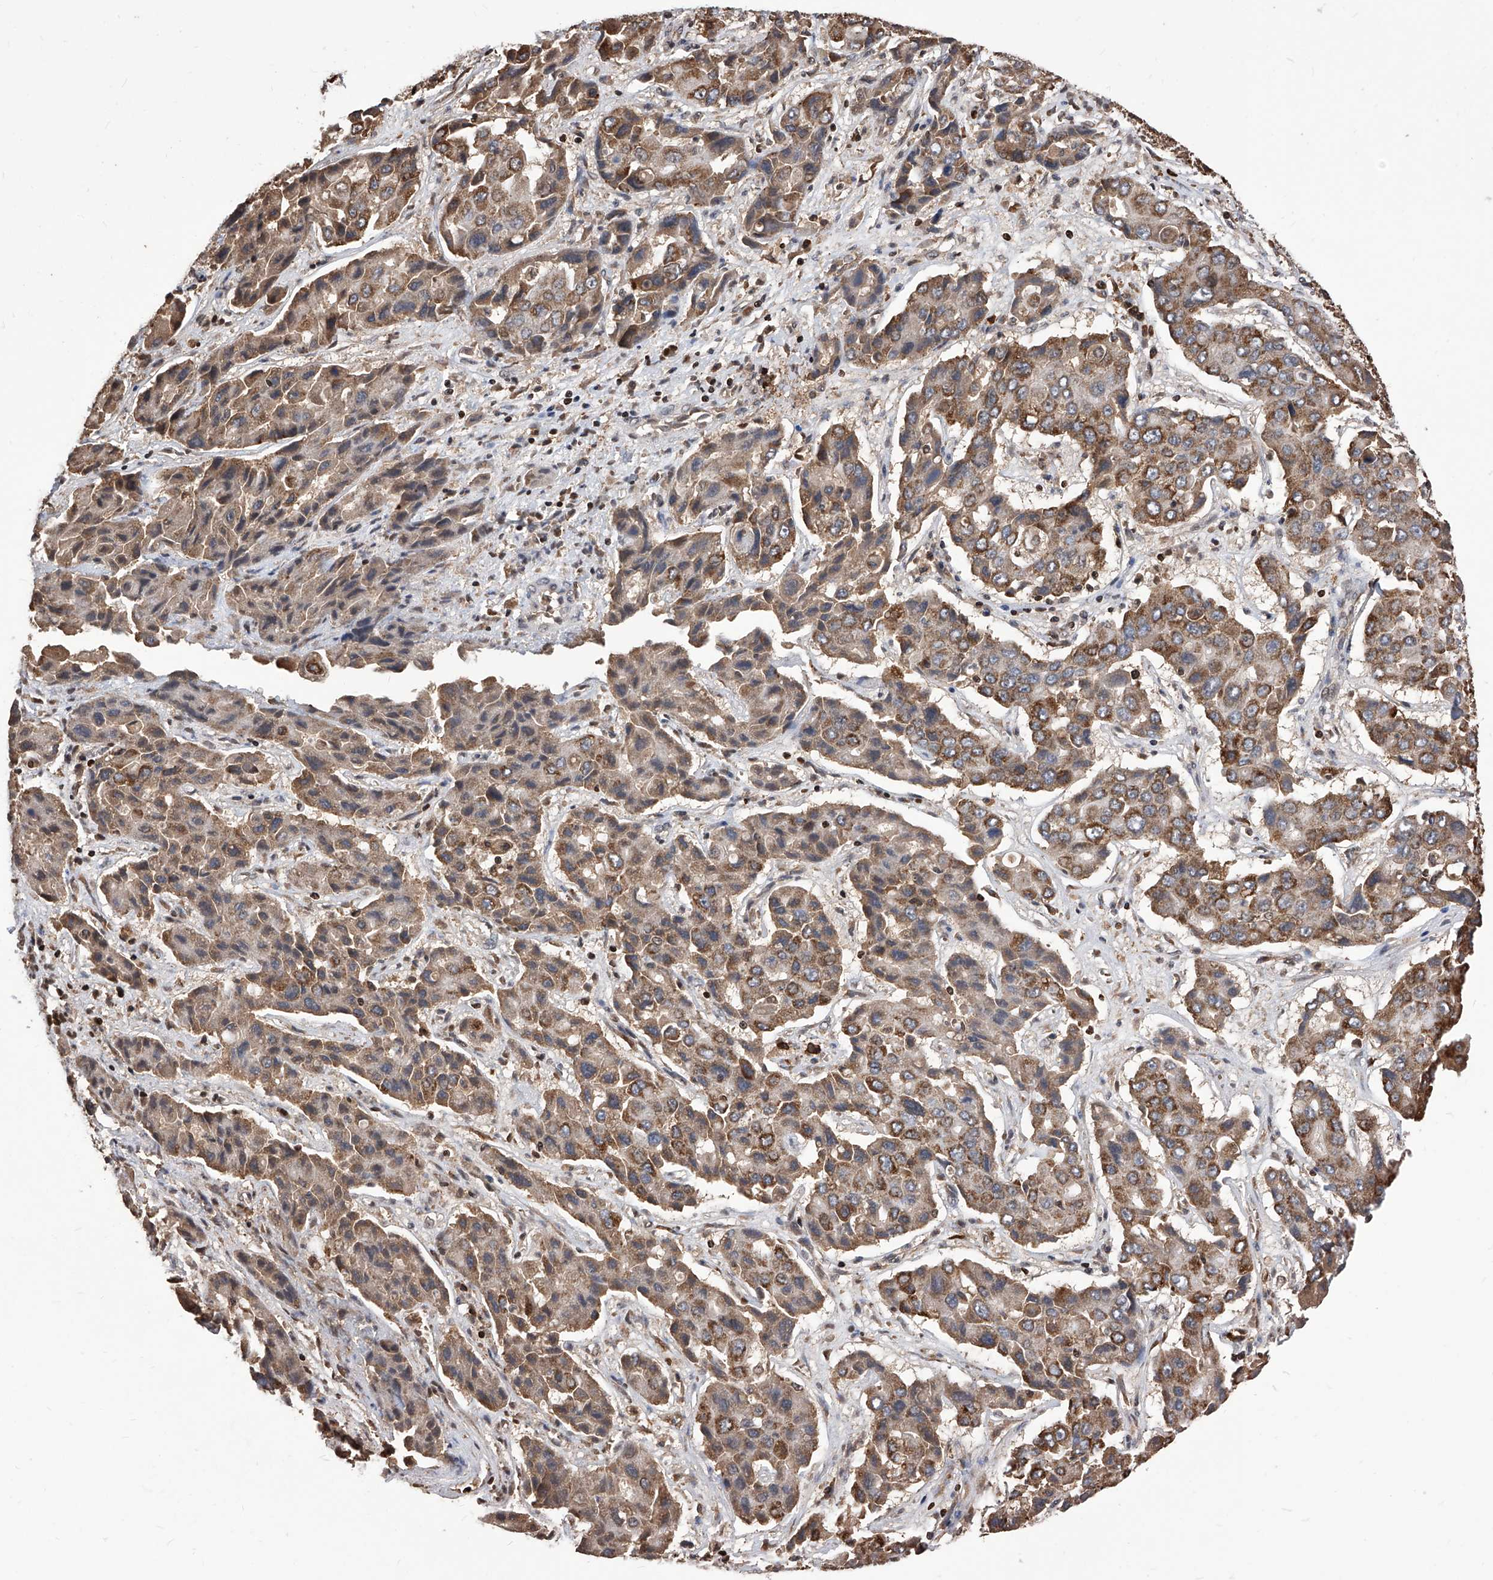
{"staining": {"intensity": "moderate", "quantity": ">75%", "location": "cytoplasmic/membranous"}, "tissue": "liver cancer", "cell_type": "Tumor cells", "image_type": "cancer", "snomed": [{"axis": "morphology", "description": "Cholangiocarcinoma"}, {"axis": "topography", "description": "Liver"}], "caption": "This micrograph shows IHC staining of cholangiocarcinoma (liver), with medium moderate cytoplasmic/membranous staining in approximately >75% of tumor cells.", "gene": "ID1", "patient": {"sex": "male", "age": 67}}